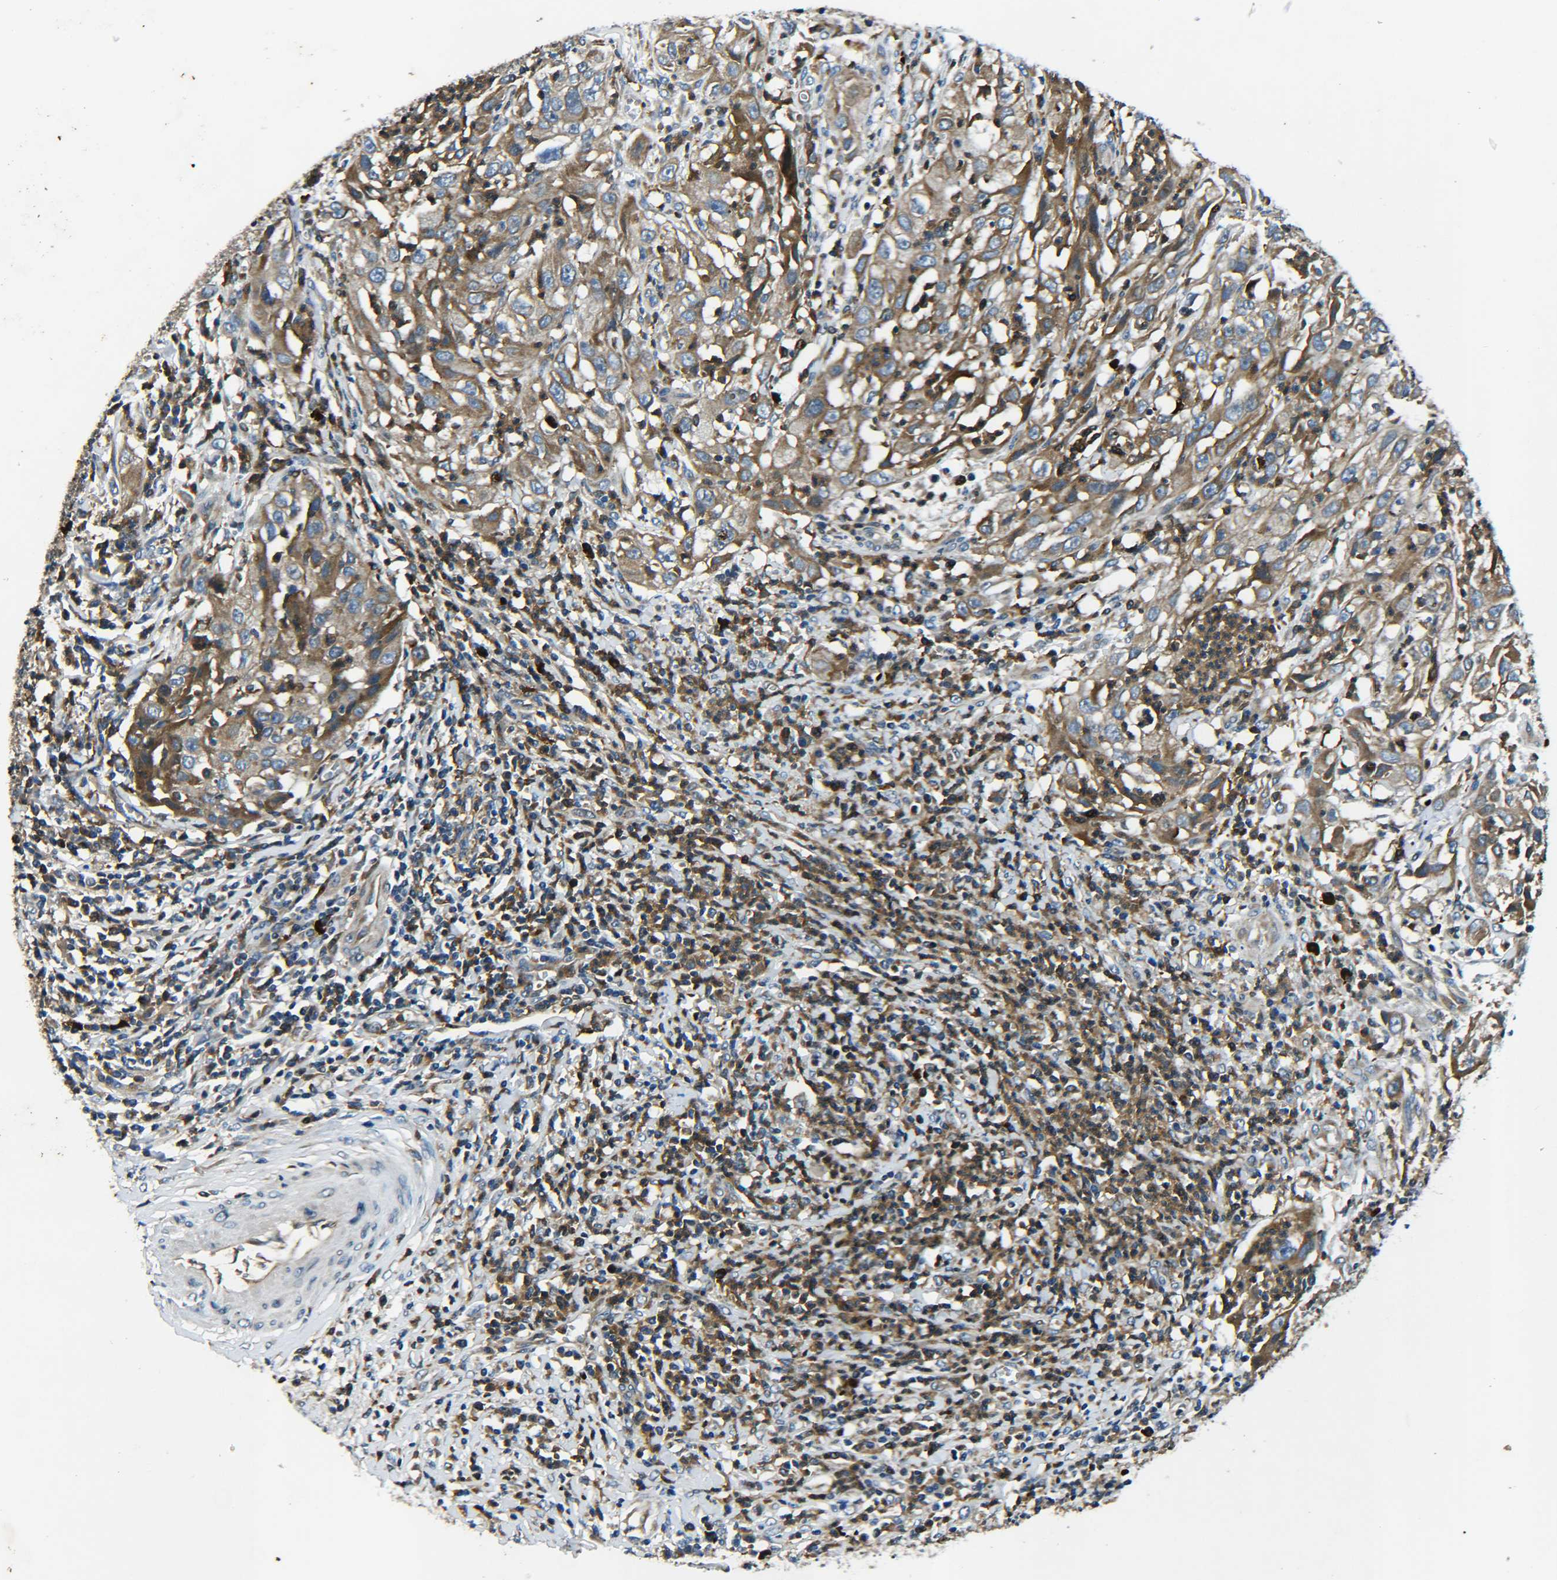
{"staining": {"intensity": "moderate", "quantity": ">75%", "location": "cytoplasmic/membranous"}, "tissue": "cervical cancer", "cell_type": "Tumor cells", "image_type": "cancer", "snomed": [{"axis": "morphology", "description": "Squamous cell carcinoma, NOS"}, {"axis": "topography", "description": "Cervix"}], "caption": "Cervical squamous cell carcinoma was stained to show a protein in brown. There is medium levels of moderate cytoplasmic/membranous staining in about >75% of tumor cells. Using DAB (brown) and hematoxylin (blue) stains, captured at high magnification using brightfield microscopy.", "gene": "RAB1B", "patient": {"sex": "female", "age": 32}}